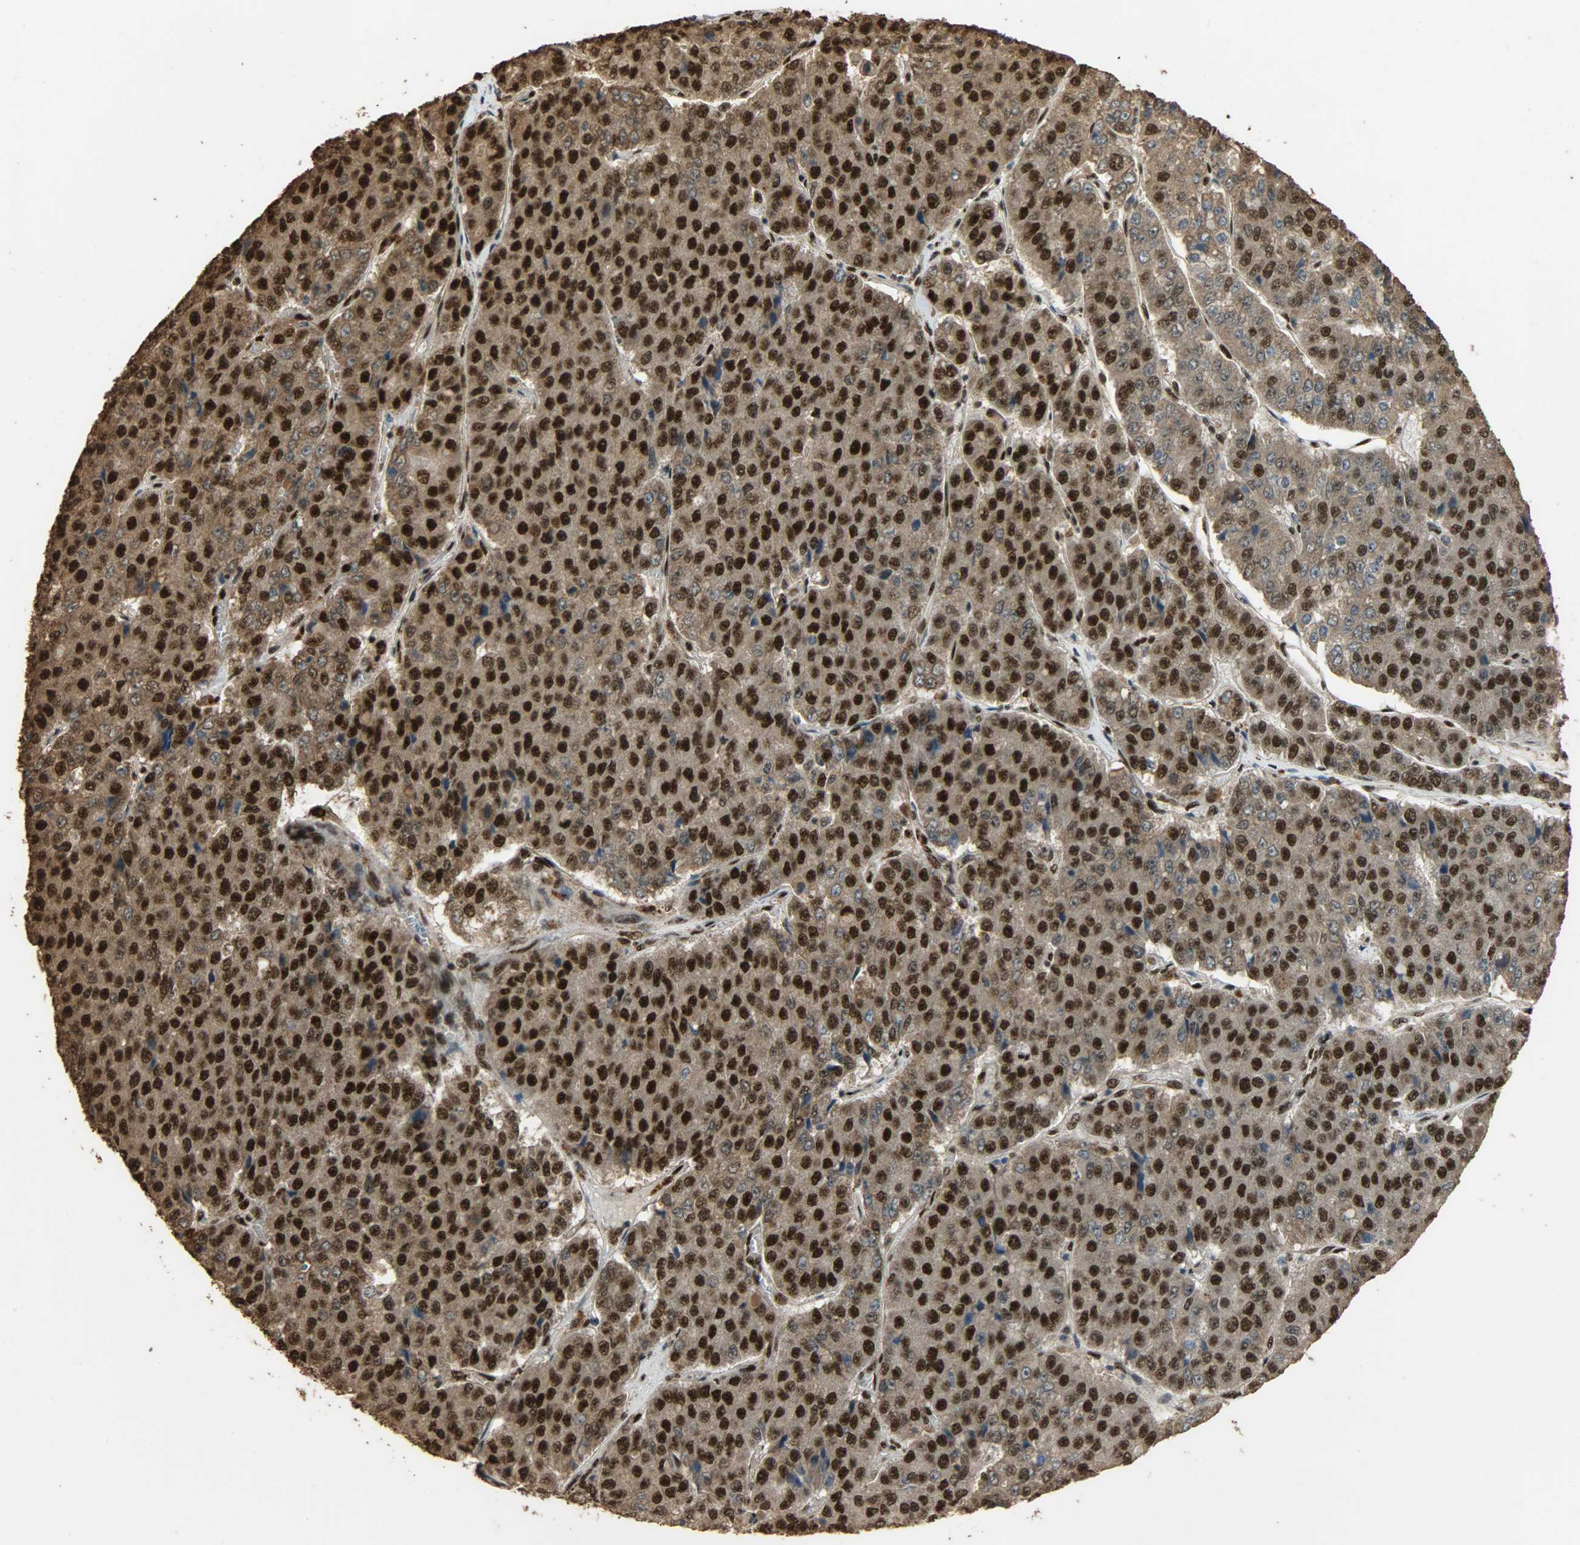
{"staining": {"intensity": "strong", "quantity": ">75%", "location": "cytoplasmic/membranous,nuclear"}, "tissue": "pancreatic cancer", "cell_type": "Tumor cells", "image_type": "cancer", "snomed": [{"axis": "morphology", "description": "Adenocarcinoma, NOS"}, {"axis": "topography", "description": "Pancreas"}], "caption": "Protein analysis of pancreatic cancer tissue shows strong cytoplasmic/membranous and nuclear expression in approximately >75% of tumor cells.", "gene": "CCNT2", "patient": {"sex": "male", "age": 50}}